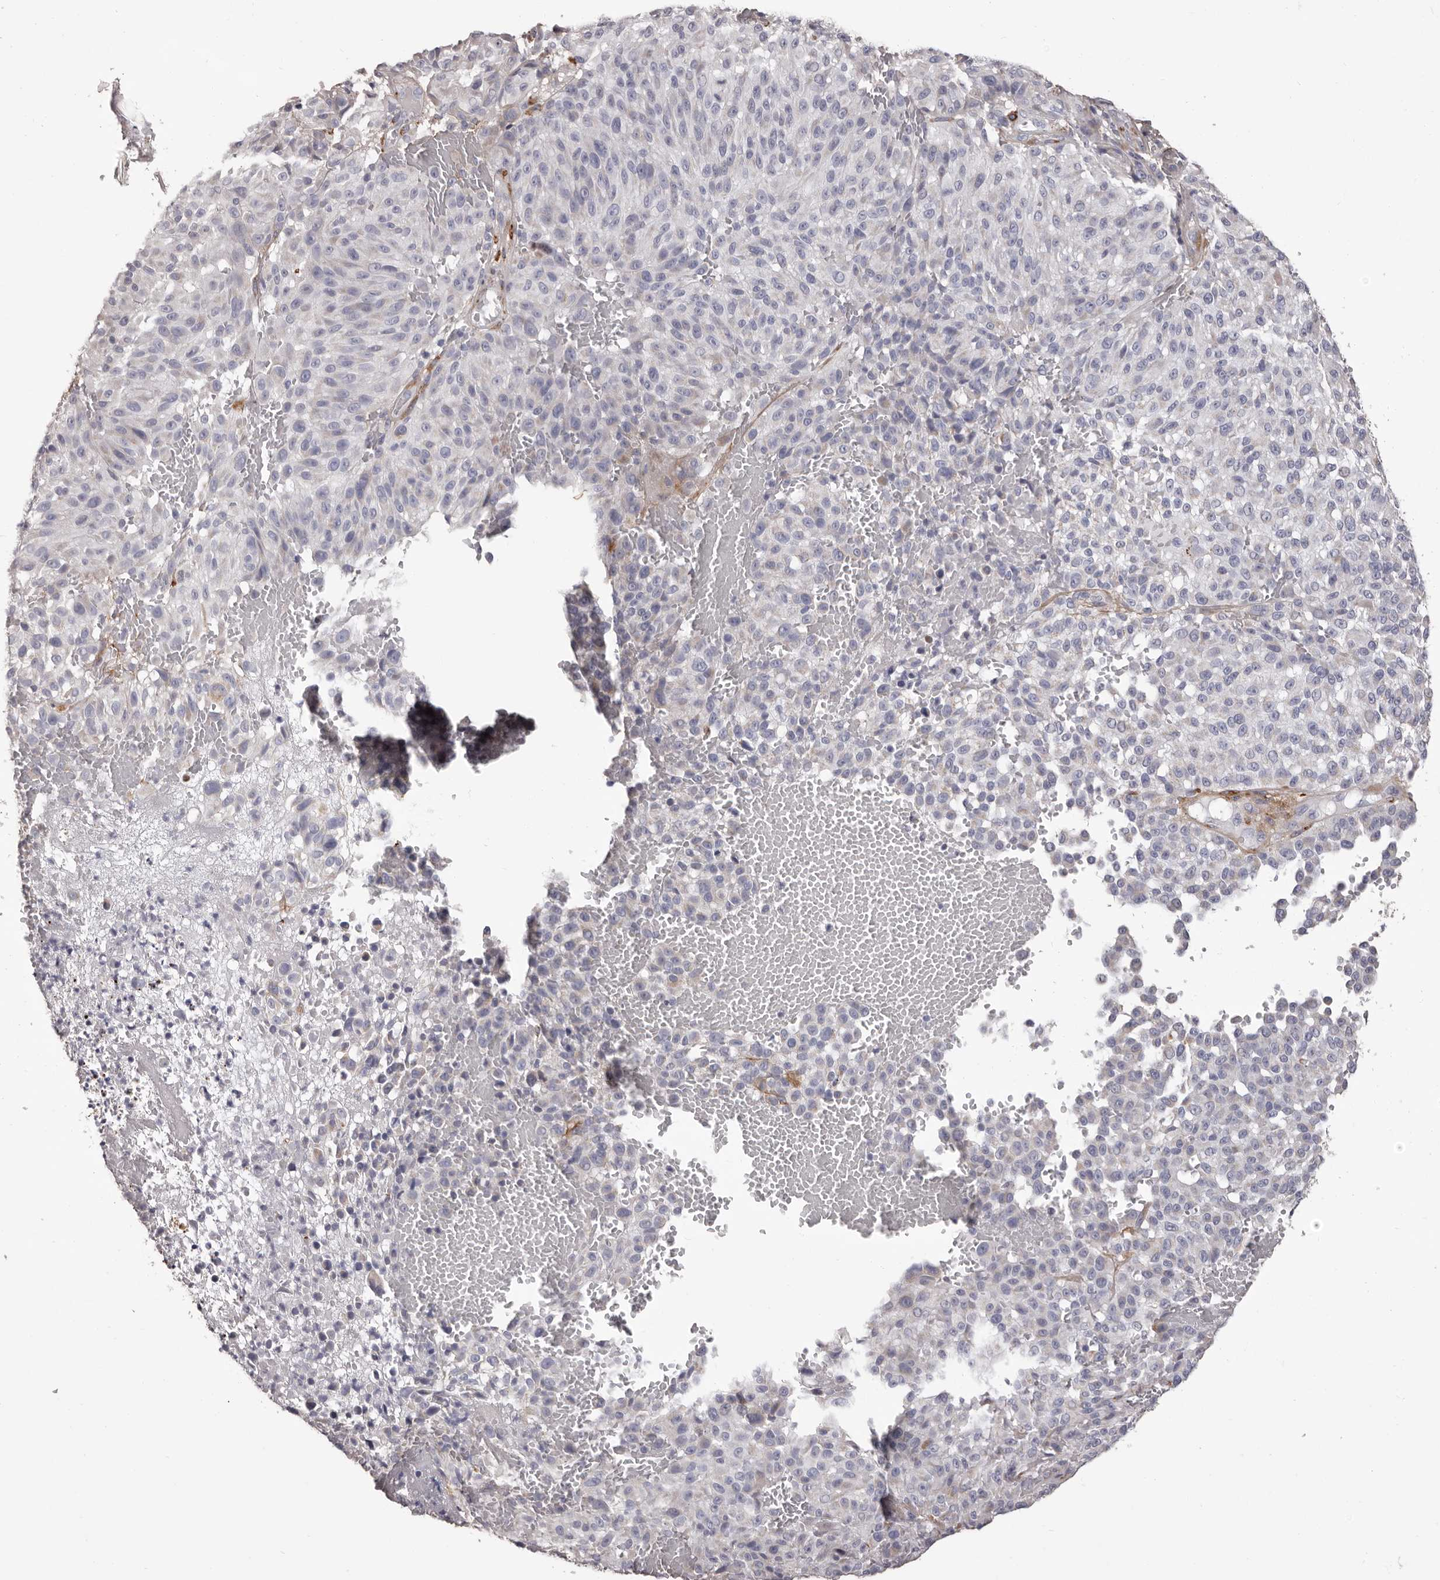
{"staining": {"intensity": "negative", "quantity": "none", "location": "none"}, "tissue": "melanoma", "cell_type": "Tumor cells", "image_type": "cancer", "snomed": [{"axis": "morphology", "description": "Malignant melanoma, NOS"}, {"axis": "topography", "description": "Skin"}], "caption": "Tumor cells are negative for brown protein staining in melanoma.", "gene": "COL6A1", "patient": {"sex": "male", "age": 83}}